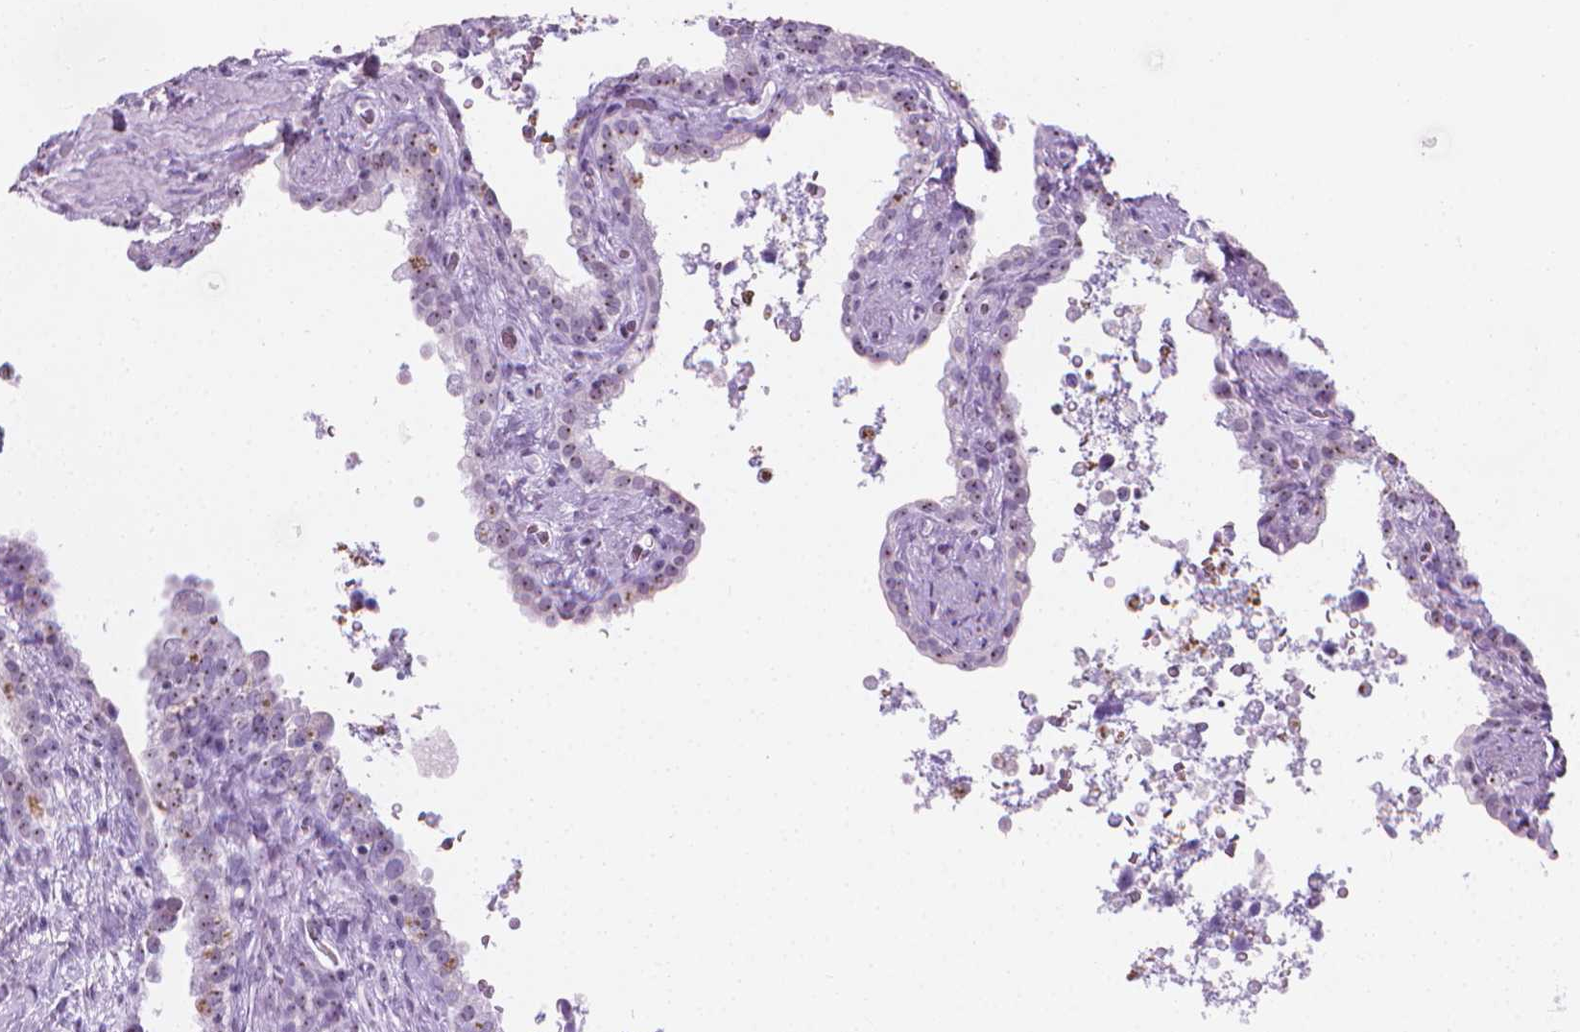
{"staining": {"intensity": "weak", "quantity": "25%-75%", "location": "nuclear"}, "tissue": "seminal vesicle", "cell_type": "Glandular cells", "image_type": "normal", "snomed": [{"axis": "morphology", "description": "Normal tissue, NOS"}, {"axis": "topography", "description": "Prostate"}, {"axis": "topography", "description": "Seminal veicle"}], "caption": "Brown immunohistochemical staining in unremarkable seminal vesicle shows weak nuclear expression in approximately 25%-75% of glandular cells. (Stains: DAB in brown, nuclei in blue, Microscopy: brightfield microscopy at high magnification).", "gene": "NOL7", "patient": {"sex": "male", "age": 71}}